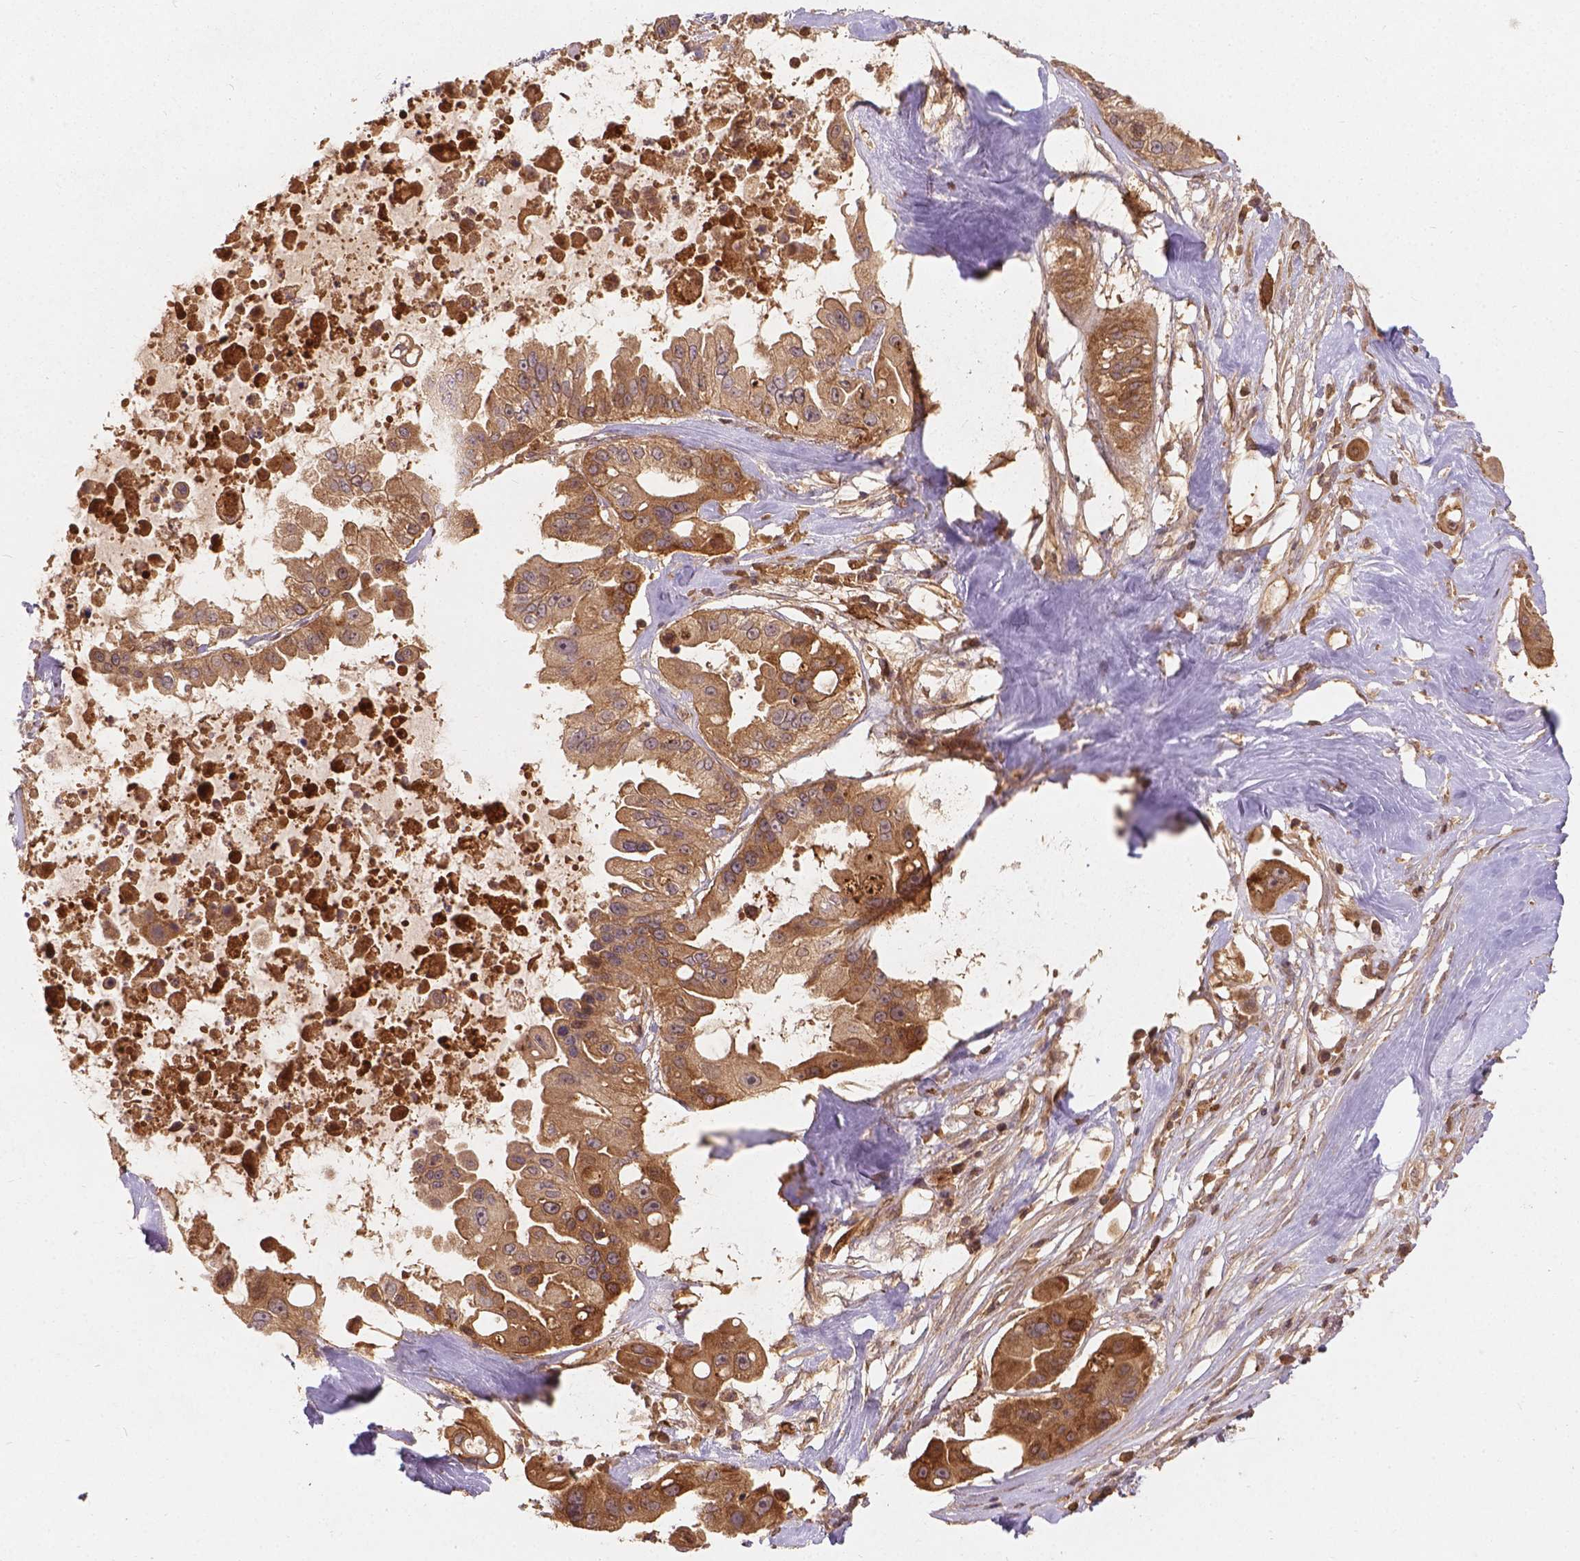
{"staining": {"intensity": "moderate", "quantity": ">75%", "location": "cytoplasmic/membranous"}, "tissue": "ovarian cancer", "cell_type": "Tumor cells", "image_type": "cancer", "snomed": [{"axis": "morphology", "description": "Cystadenocarcinoma, serous, NOS"}, {"axis": "topography", "description": "Ovary"}], "caption": "Immunohistochemical staining of human ovarian cancer (serous cystadenocarcinoma) displays moderate cytoplasmic/membranous protein expression in approximately >75% of tumor cells.", "gene": "XPR1", "patient": {"sex": "female", "age": 56}}